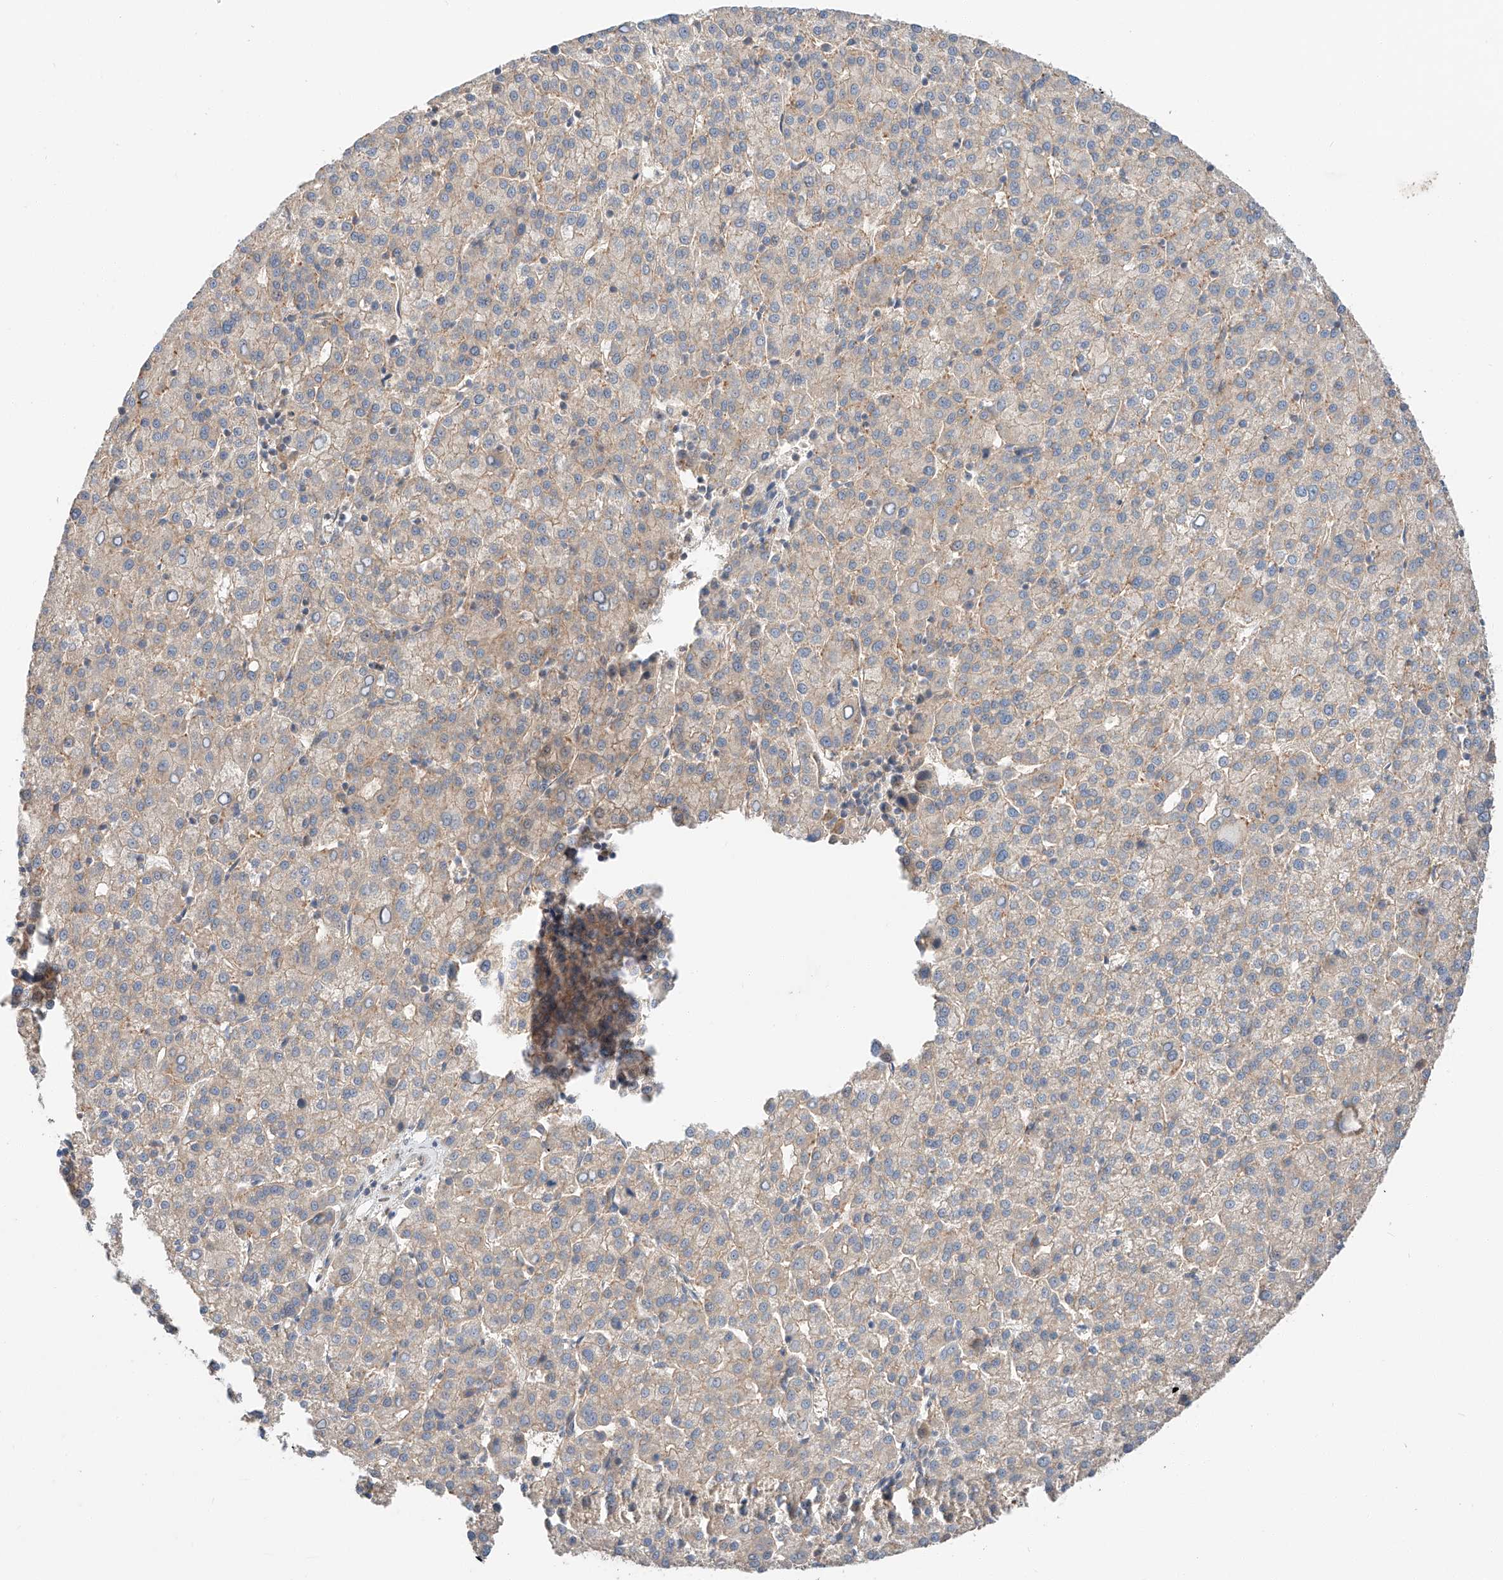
{"staining": {"intensity": "weak", "quantity": "25%-75%", "location": "cytoplasmic/membranous"}, "tissue": "liver cancer", "cell_type": "Tumor cells", "image_type": "cancer", "snomed": [{"axis": "morphology", "description": "Carcinoma, Hepatocellular, NOS"}, {"axis": "topography", "description": "Liver"}], "caption": "This is an image of immunohistochemistry staining of liver cancer (hepatocellular carcinoma), which shows weak staining in the cytoplasmic/membranous of tumor cells.", "gene": "XPNPEP1", "patient": {"sex": "female", "age": 58}}